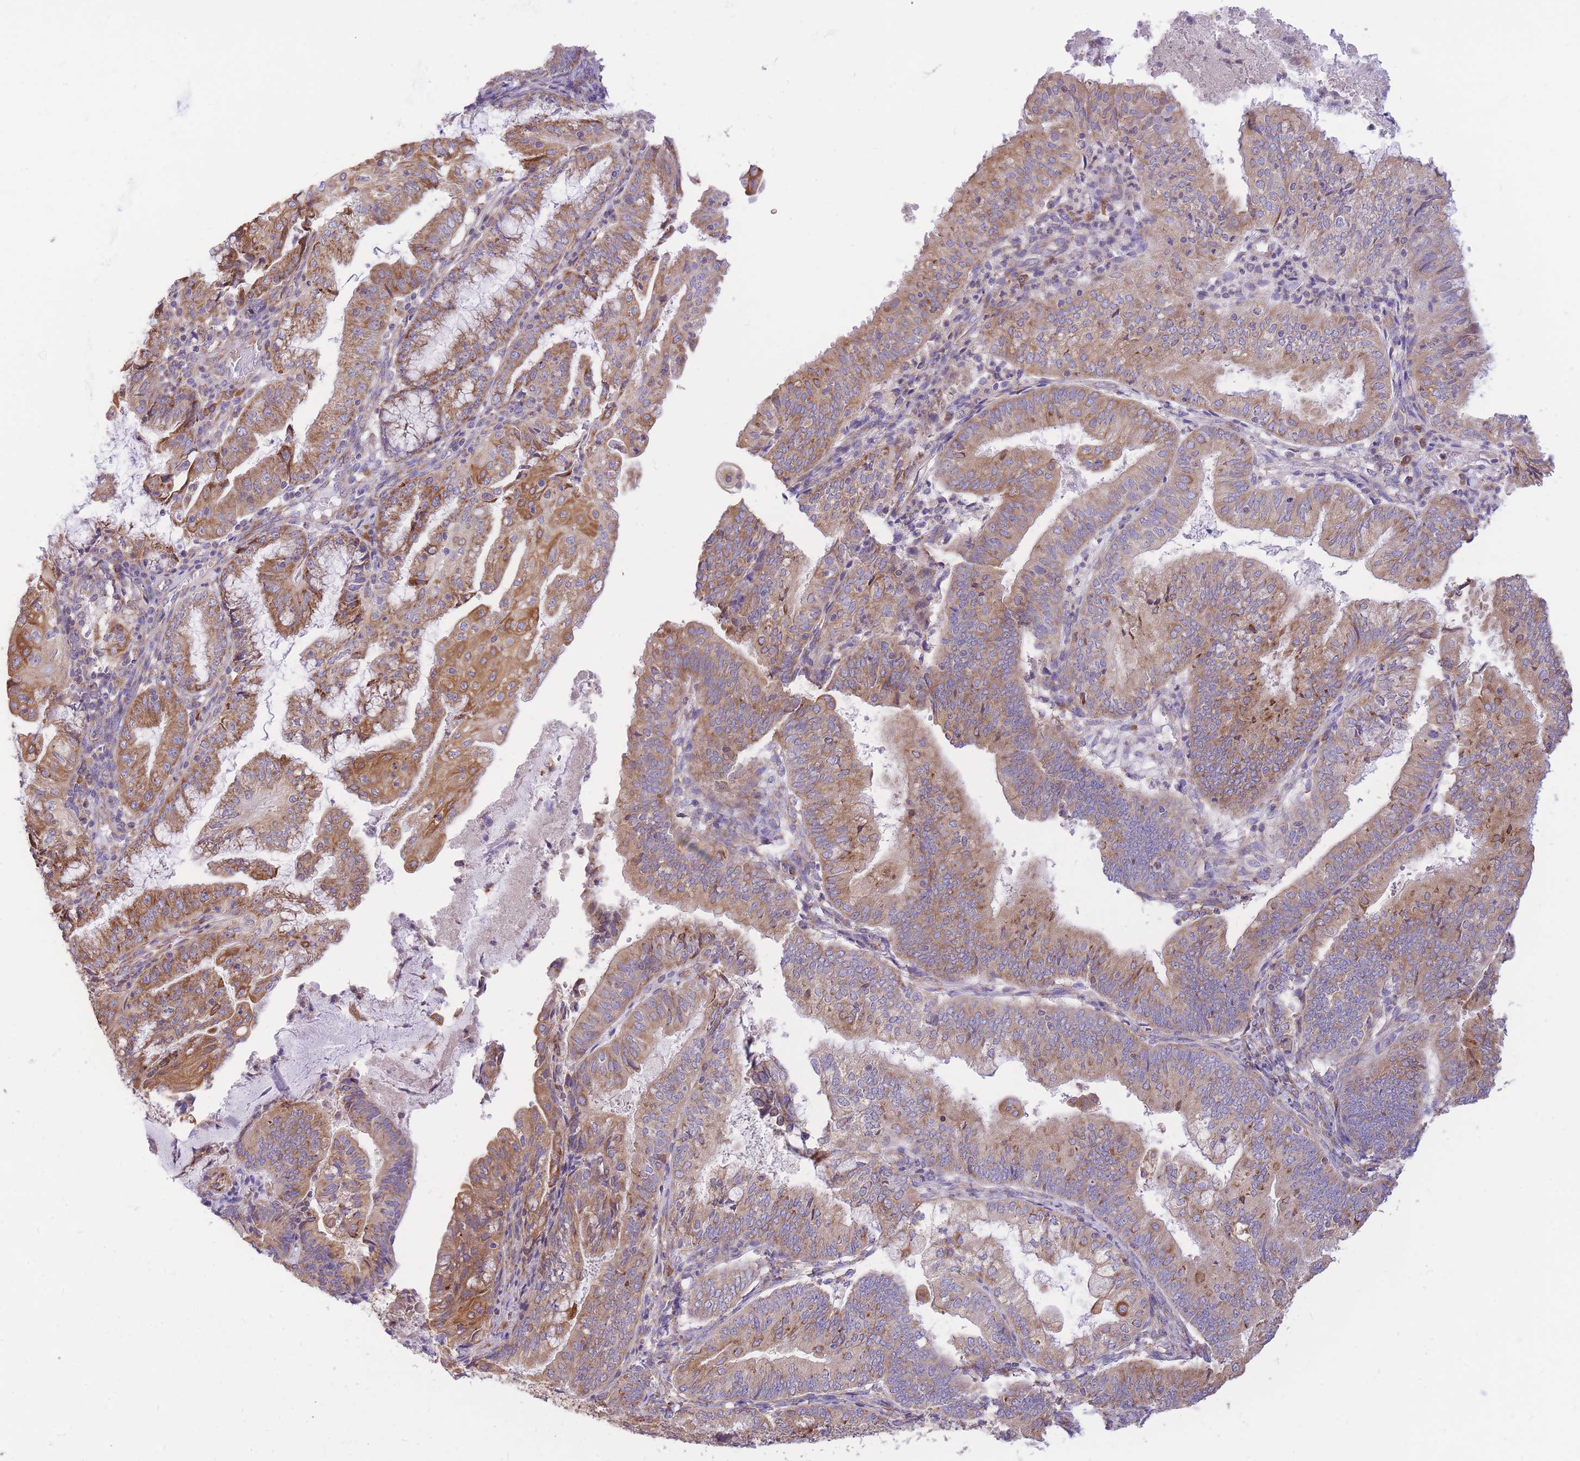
{"staining": {"intensity": "moderate", "quantity": "25%-75%", "location": "cytoplasmic/membranous"}, "tissue": "endometrial cancer", "cell_type": "Tumor cells", "image_type": "cancer", "snomed": [{"axis": "morphology", "description": "Adenocarcinoma, NOS"}, {"axis": "topography", "description": "Endometrium"}], "caption": "DAB (3,3'-diaminobenzidine) immunohistochemical staining of endometrial cancer (adenocarcinoma) reveals moderate cytoplasmic/membranous protein expression in about 25%-75% of tumor cells. Using DAB (brown) and hematoxylin (blue) stains, captured at high magnification using brightfield microscopy.", "gene": "GBP7", "patient": {"sex": "female", "age": 55}}